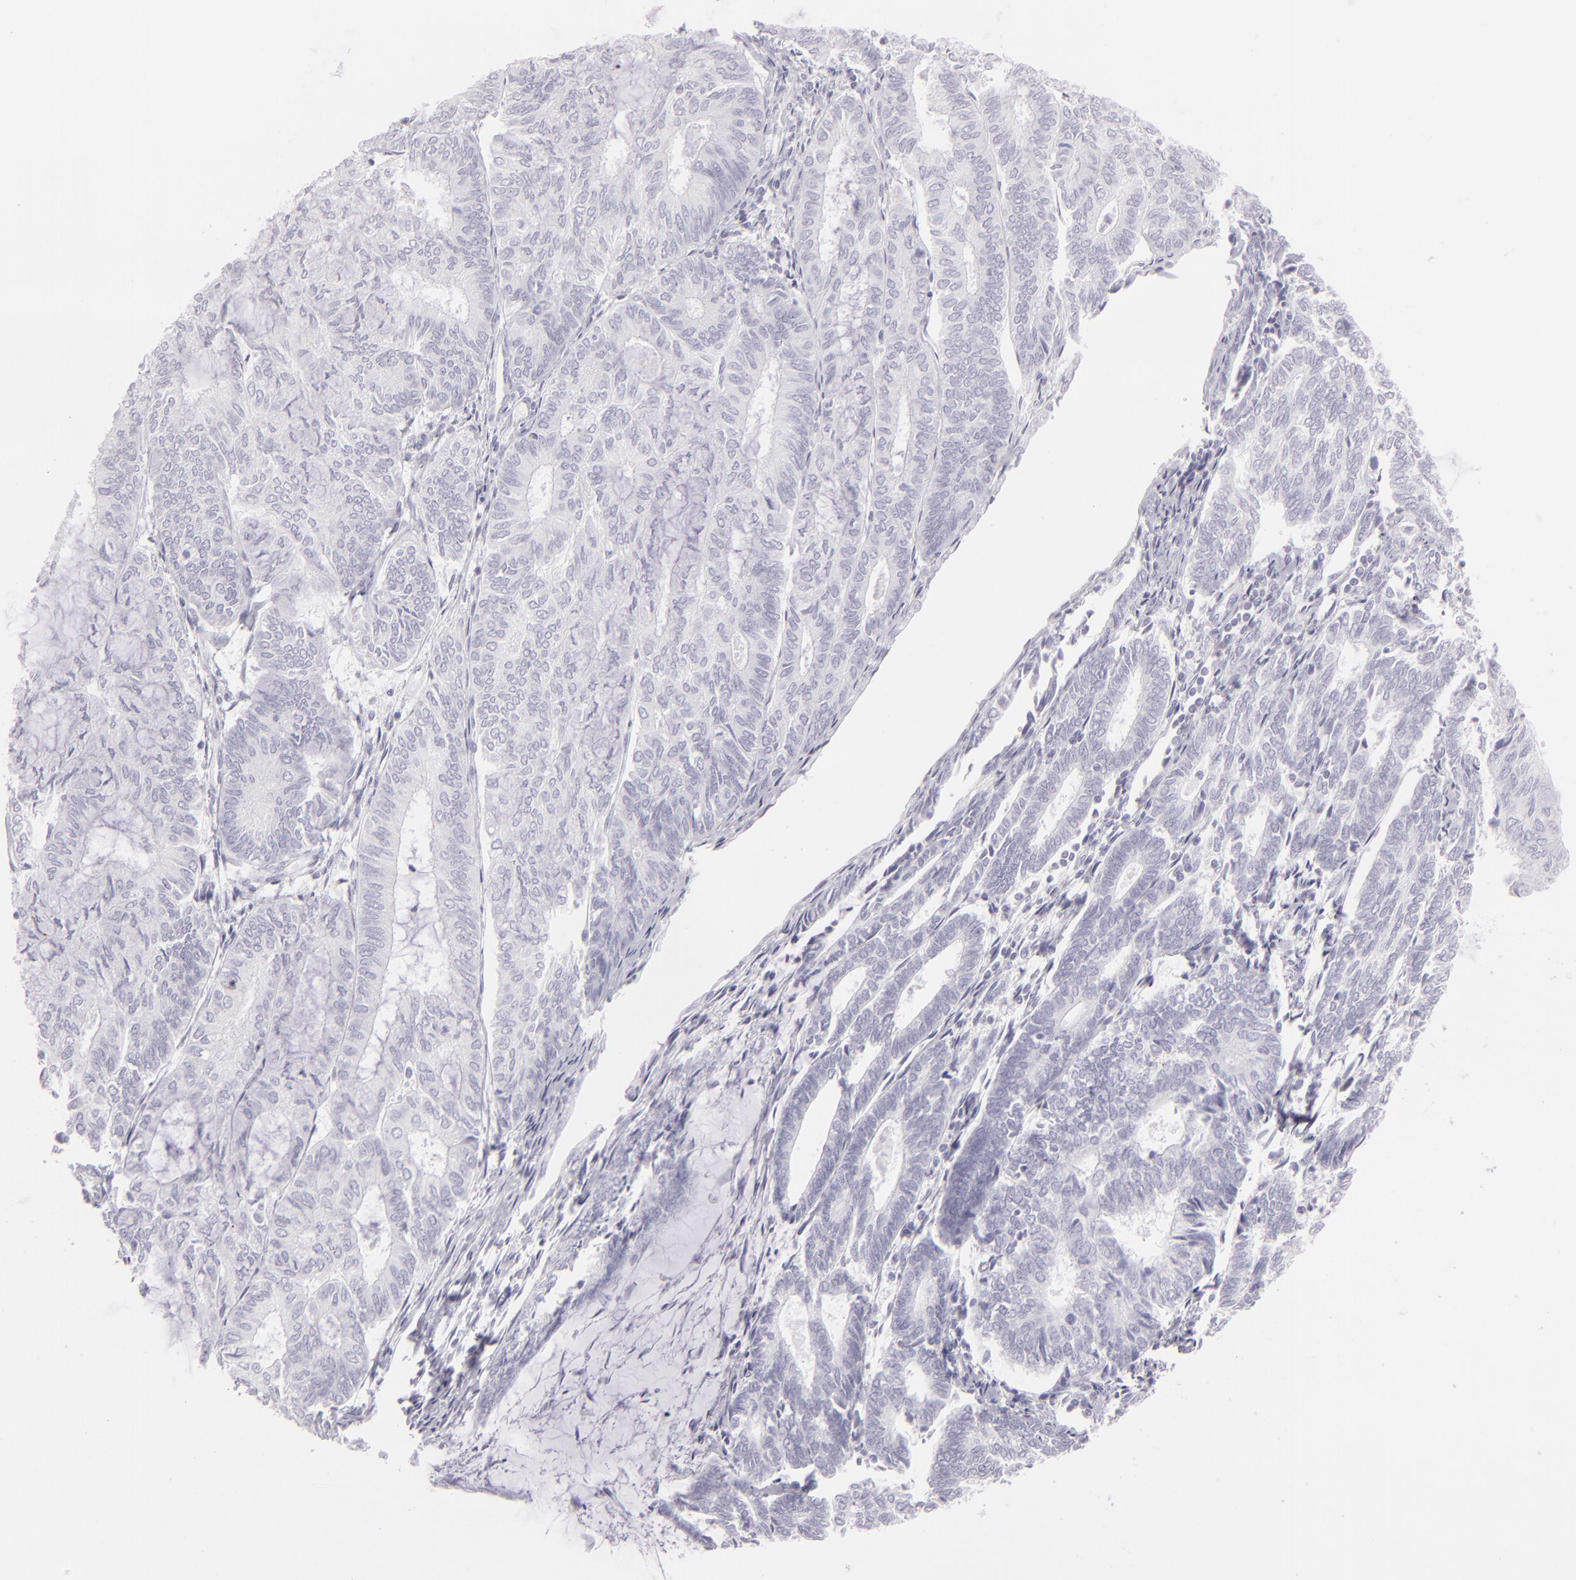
{"staining": {"intensity": "negative", "quantity": "none", "location": "none"}, "tissue": "endometrial cancer", "cell_type": "Tumor cells", "image_type": "cancer", "snomed": [{"axis": "morphology", "description": "Adenocarcinoma, NOS"}, {"axis": "topography", "description": "Endometrium"}], "caption": "This is a photomicrograph of immunohistochemistry staining of endometrial cancer (adenocarcinoma), which shows no expression in tumor cells.", "gene": "FLG", "patient": {"sex": "female", "age": 59}}